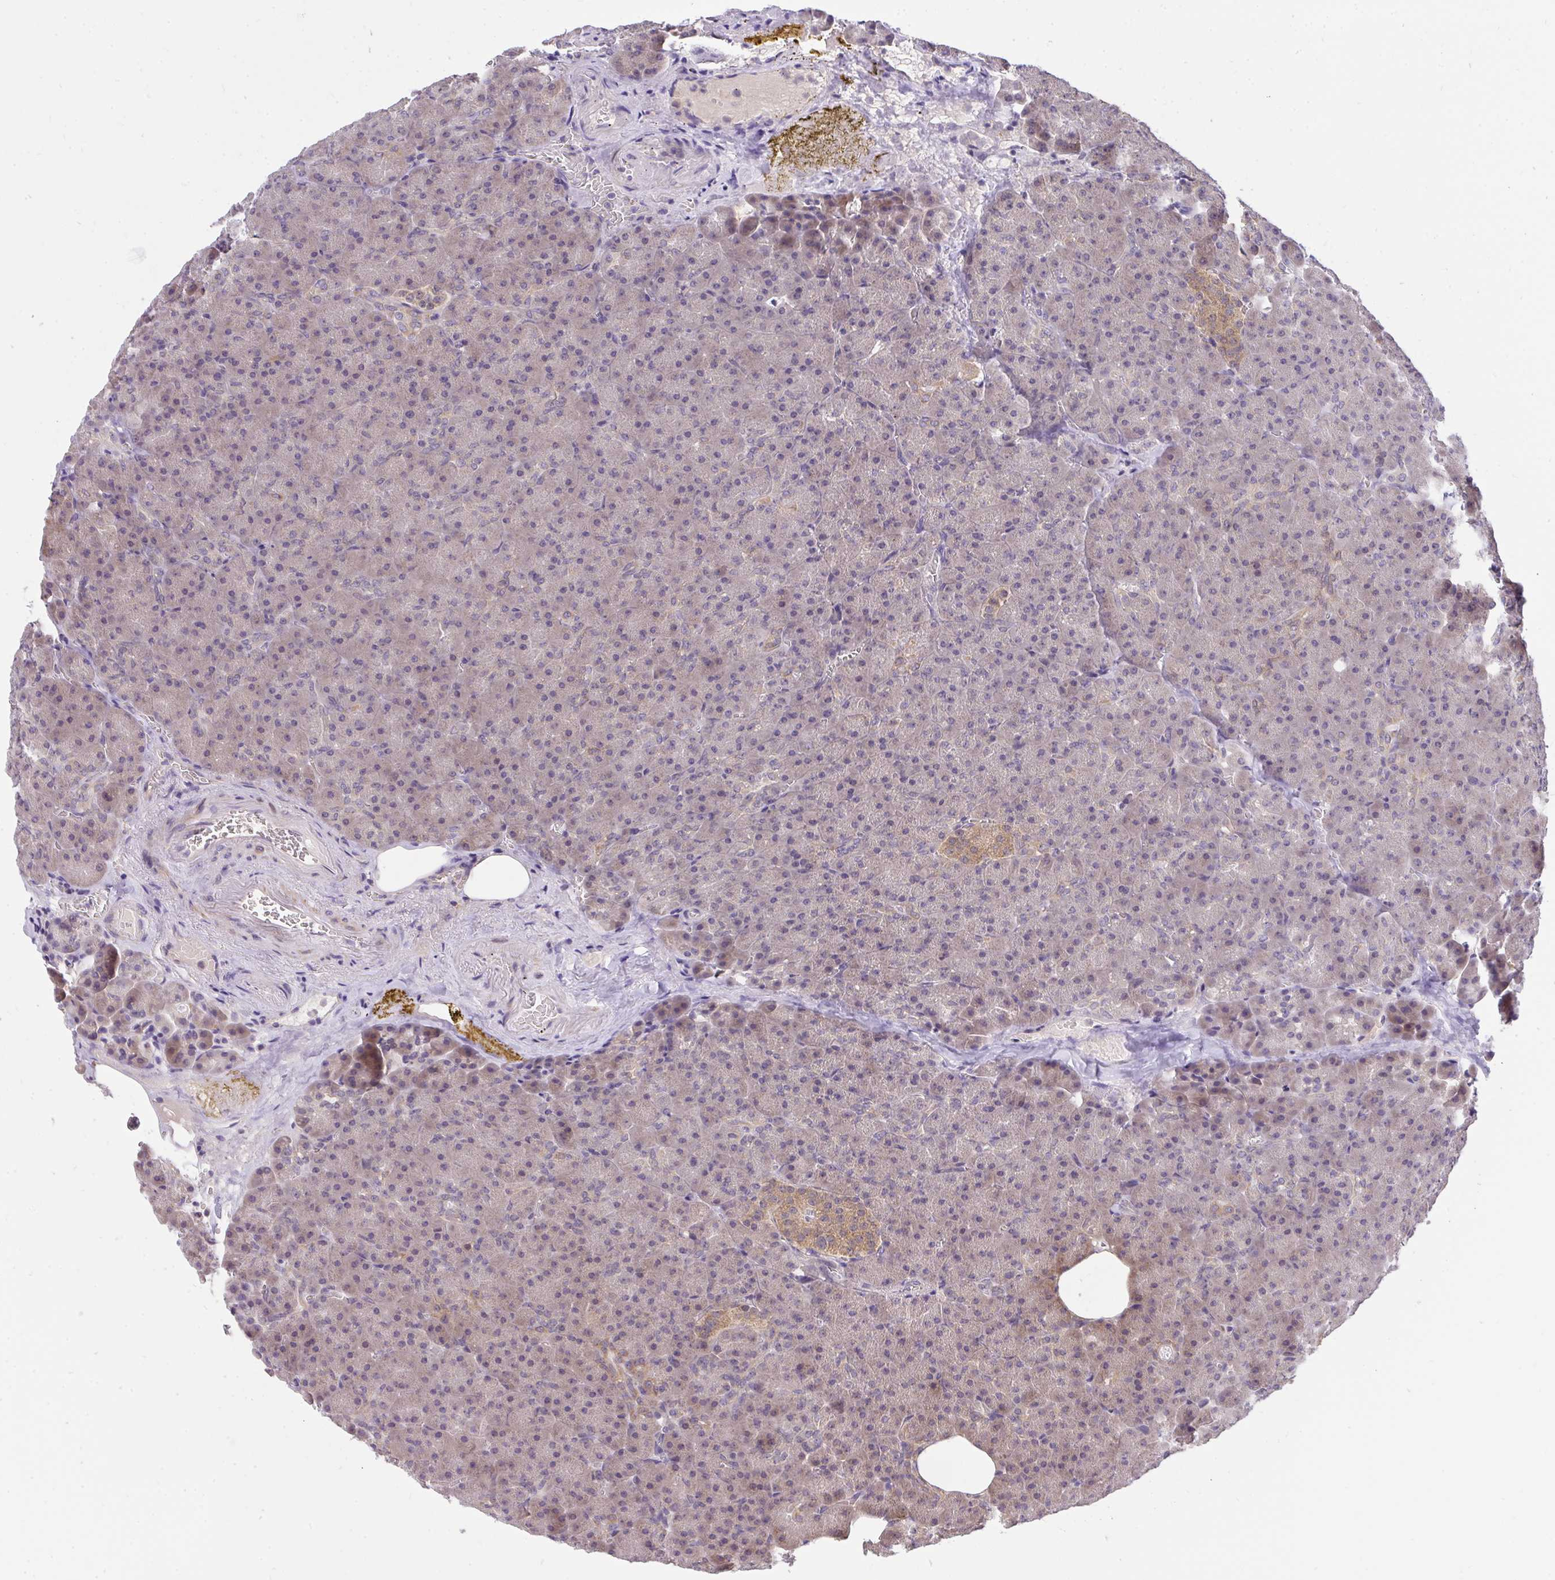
{"staining": {"intensity": "weak", "quantity": "25%-75%", "location": "cytoplasmic/membranous"}, "tissue": "pancreas", "cell_type": "Exocrine glandular cells", "image_type": "normal", "snomed": [{"axis": "morphology", "description": "Normal tissue, NOS"}, {"axis": "topography", "description": "Pancreas"}], "caption": "Pancreas stained with IHC displays weak cytoplasmic/membranous staining in approximately 25%-75% of exocrine glandular cells. (DAB (3,3'-diaminobenzidine) IHC with brightfield microscopy, high magnification).", "gene": "C19orf54", "patient": {"sex": "female", "age": 74}}